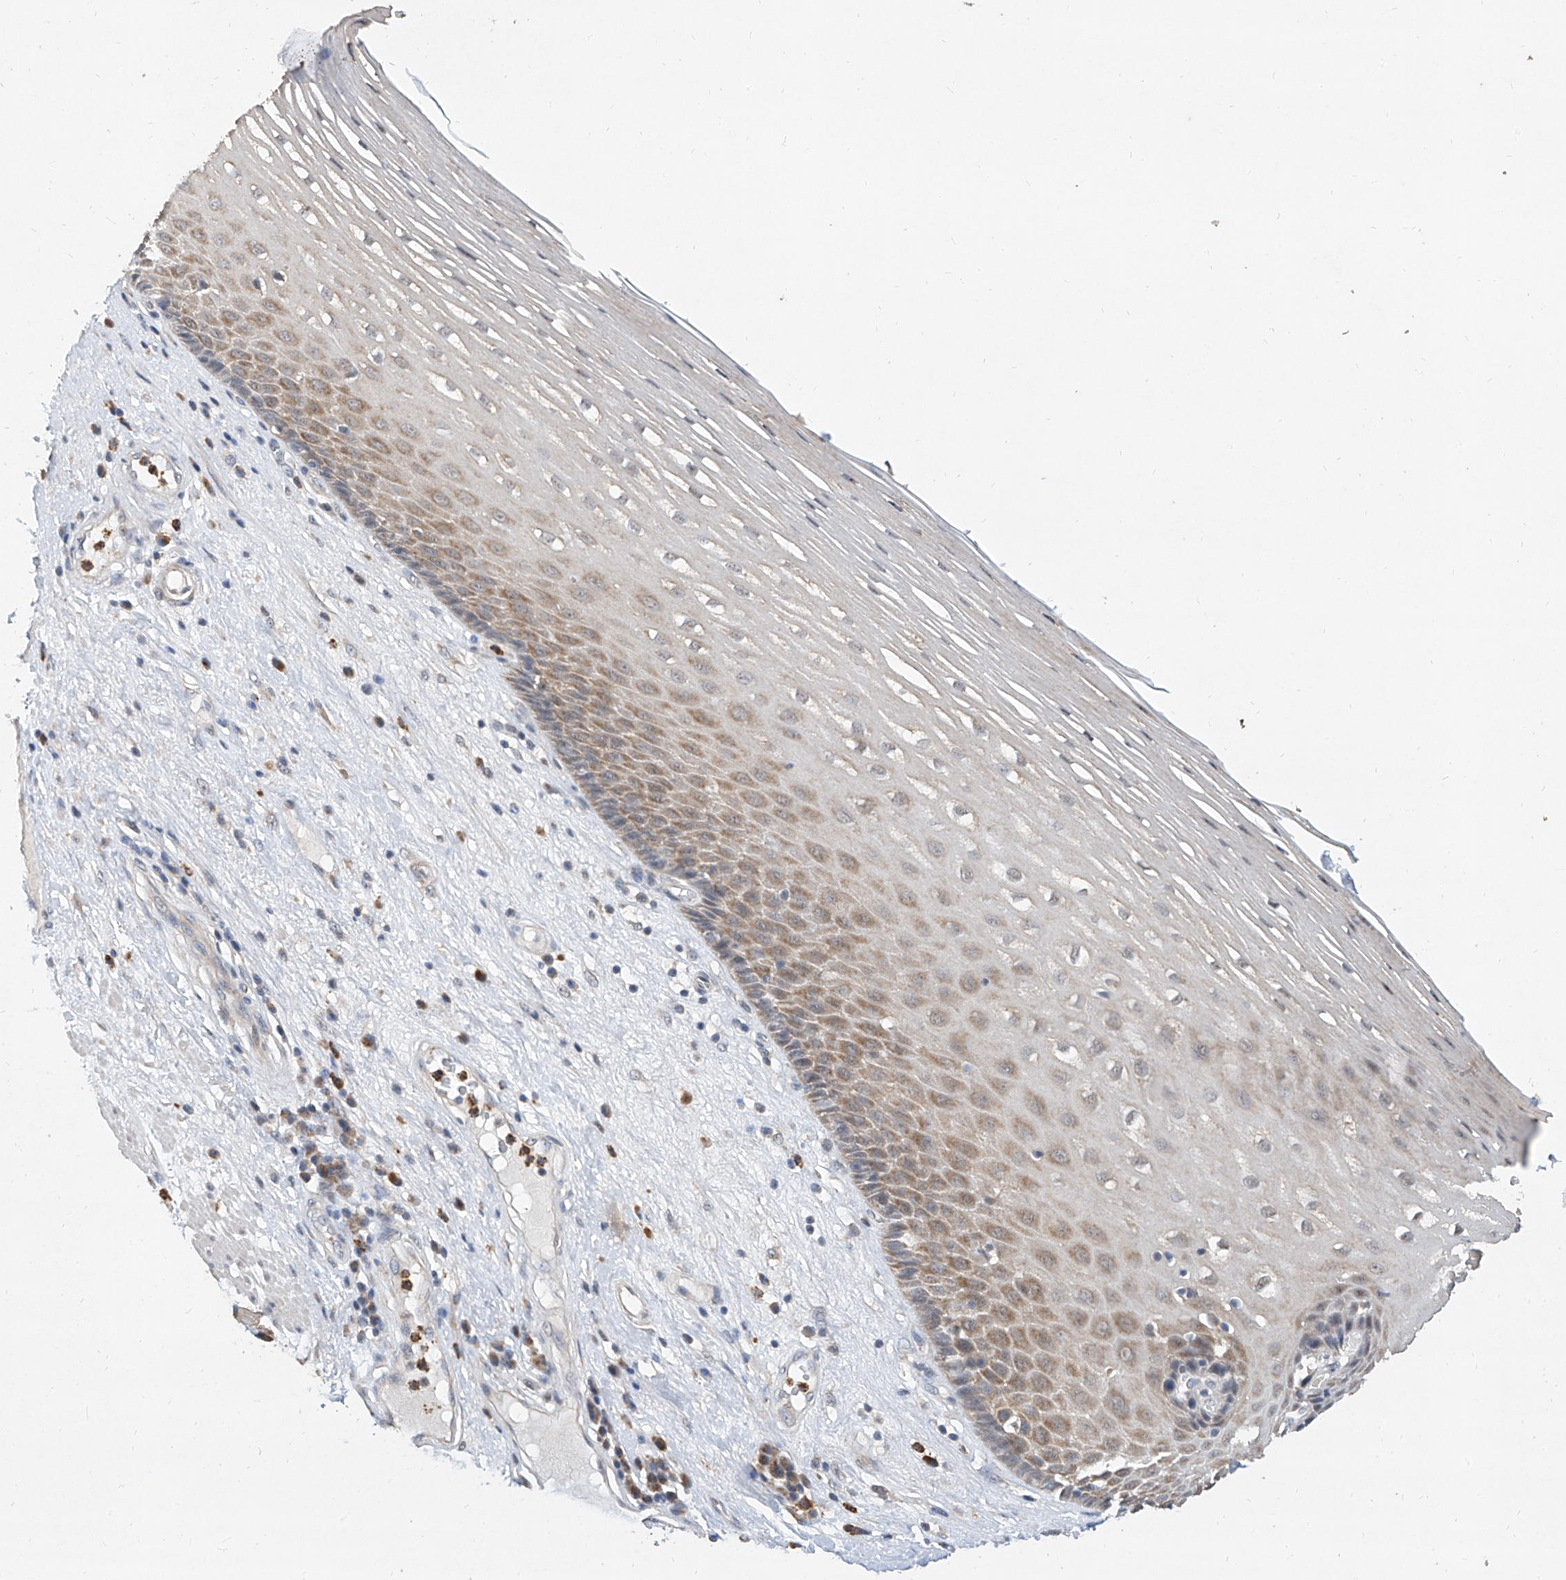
{"staining": {"intensity": "weak", "quantity": "25%-75%", "location": "cytoplasmic/membranous"}, "tissue": "esophagus", "cell_type": "Squamous epithelial cells", "image_type": "normal", "snomed": [{"axis": "morphology", "description": "Normal tissue, NOS"}, {"axis": "topography", "description": "Esophagus"}], "caption": "A low amount of weak cytoplasmic/membranous positivity is present in about 25%-75% of squamous epithelial cells in benign esophagus.", "gene": "MFSD4B", "patient": {"sex": "male", "age": 62}}